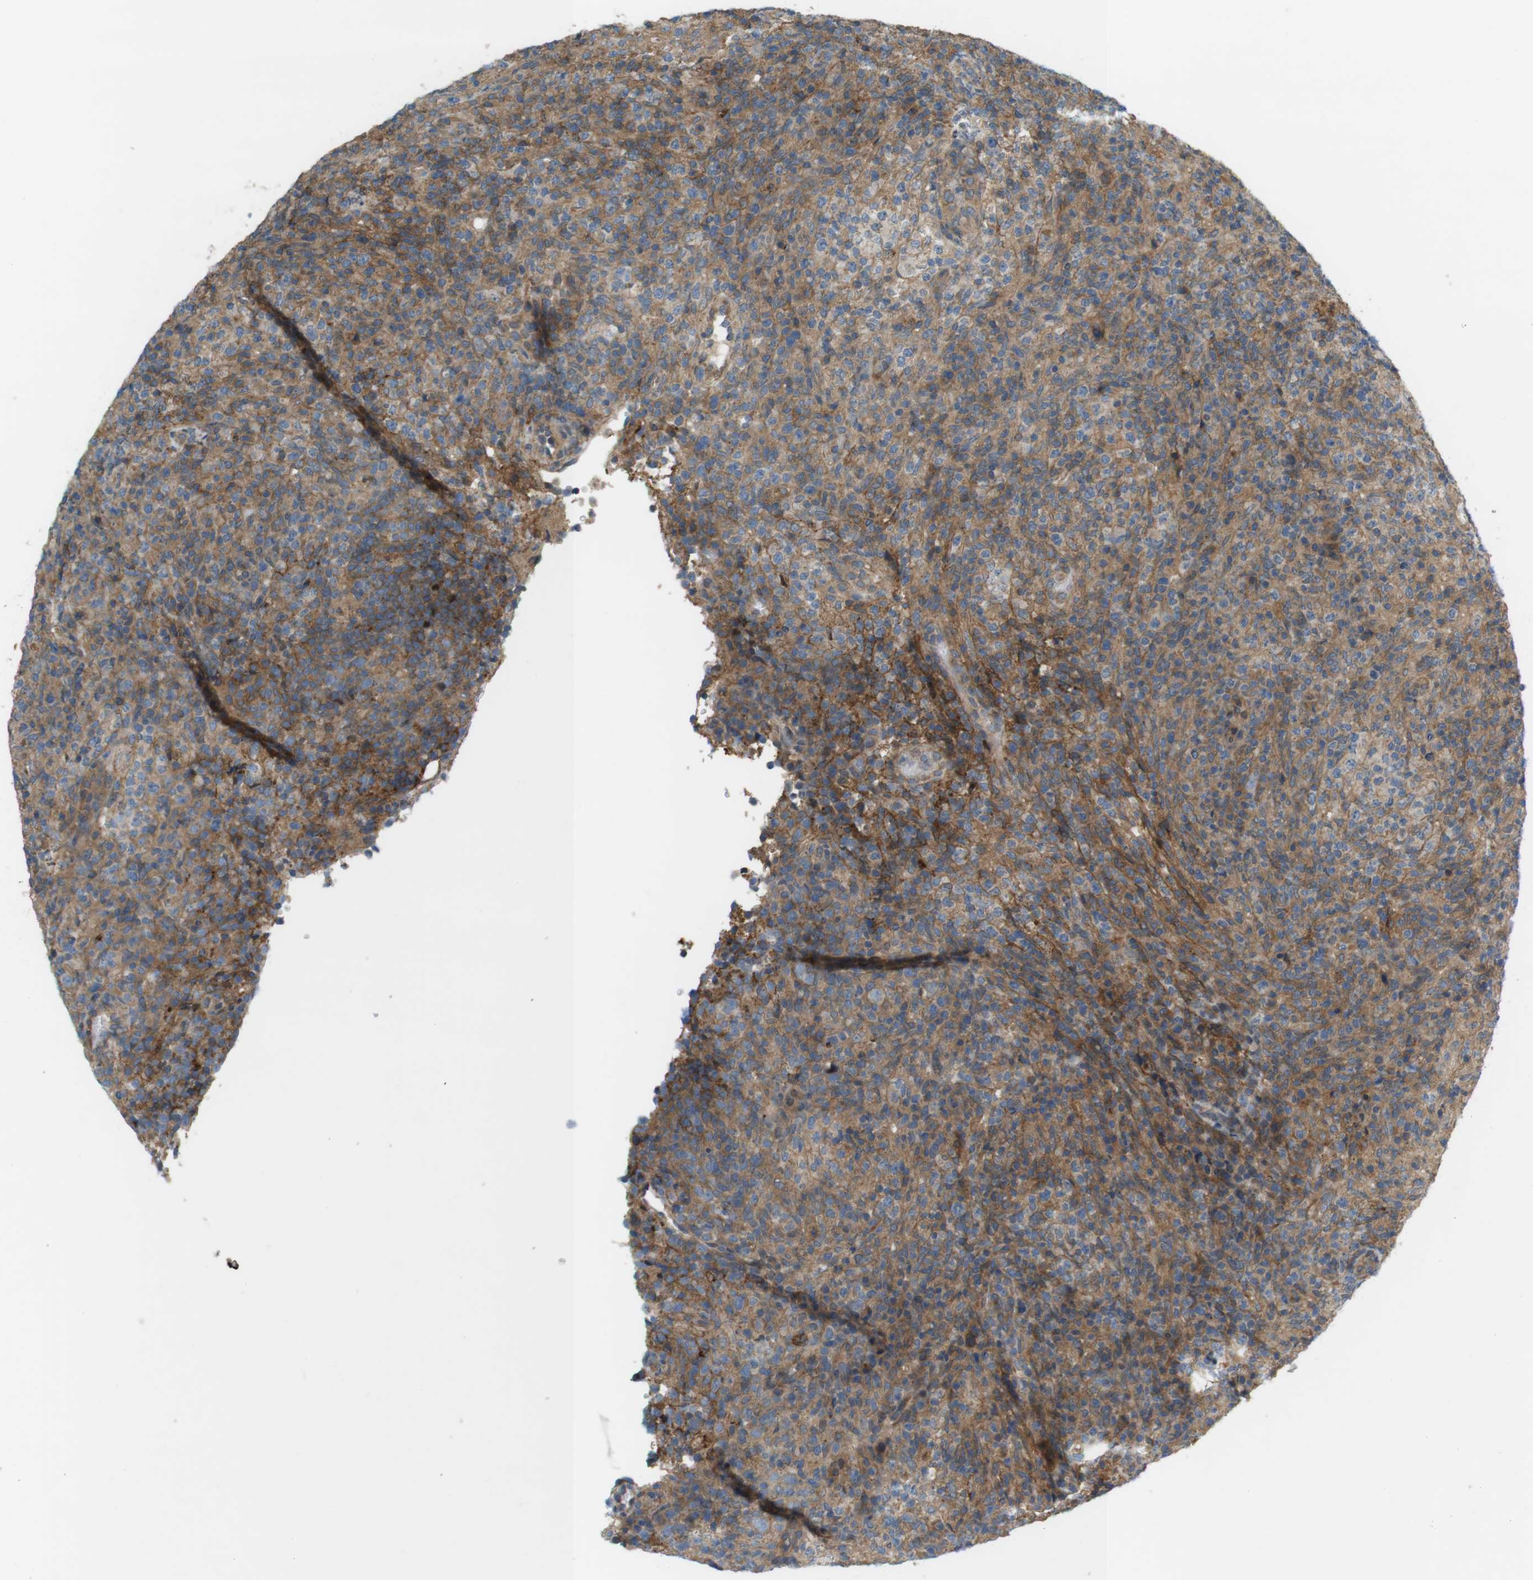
{"staining": {"intensity": "weak", "quantity": "25%-75%", "location": "cytoplasmic/membranous"}, "tissue": "lymphoma", "cell_type": "Tumor cells", "image_type": "cancer", "snomed": [{"axis": "morphology", "description": "Malignant lymphoma, non-Hodgkin's type, High grade"}, {"axis": "topography", "description": "Lymph node"}], "caption": "Lymphoma was stained to show a protein in brown. There is low levels of weak cytoplasmic/membranous expression in approximately 25%-75% of tumor cells.", "gene": "DDAH2", "patient": {"sex": "female", "age": 76}}